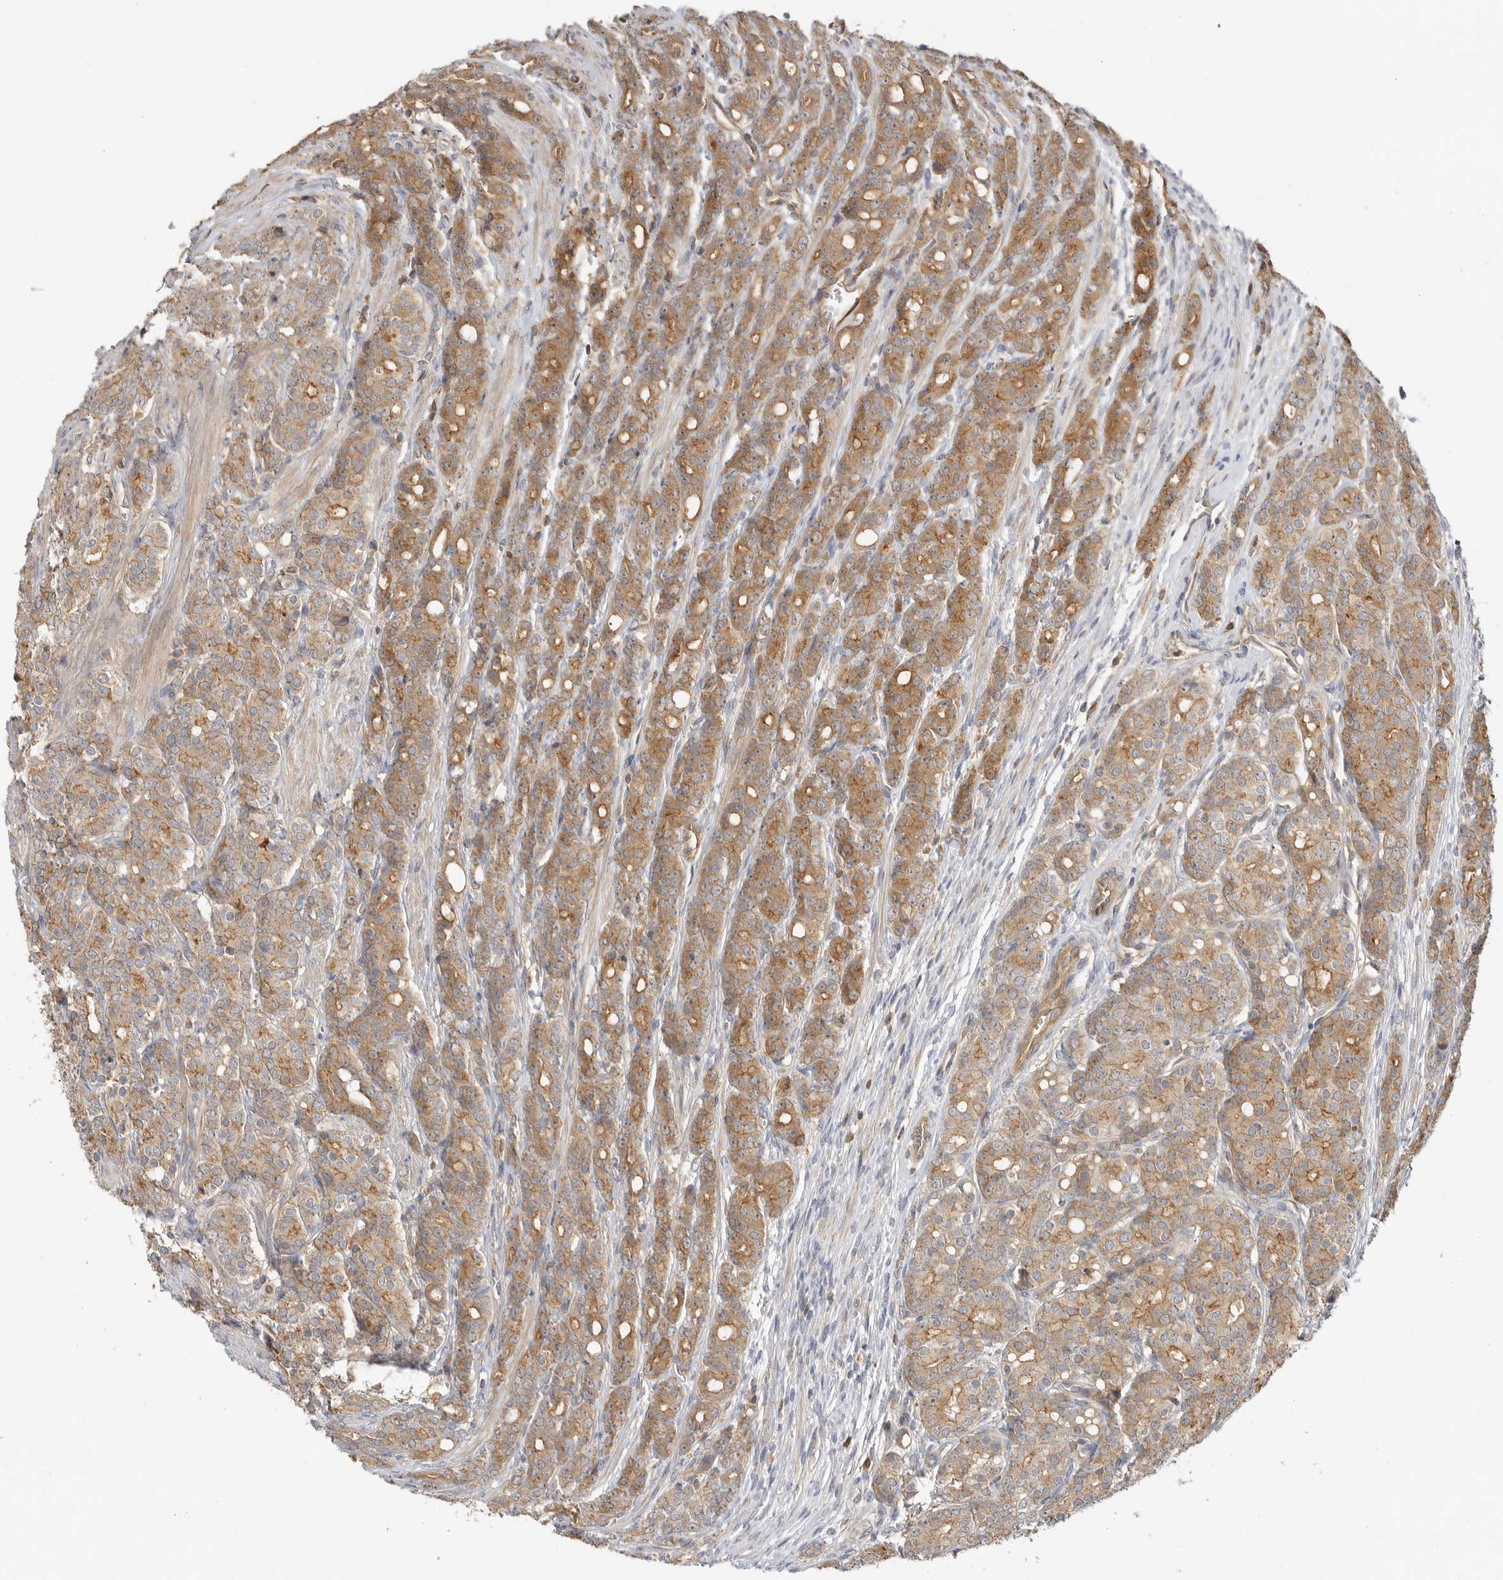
{"staining": {"intensity": "moderate", "quantity": ">75%", "location": "cytoplasmic/membranous"}, "tissue": "prostate cancer", "cell_type": "Tumor cells", "image_type": "cancer", "snomed": [{"axis": "morphology", "description": "Adenocarcinoma, High grade"}, {"axis": "topography", "description": "Prostate"}], "caption": "There is medium levels of moderate cytoplasmic/membranous expression in tumor cells of high-grade adenocarcinoma (prostate), as demonstrated by immunohistochemical staining (brown color).", "gene": "CLDN12", "patient": {"sex": "male", "age": 62}}